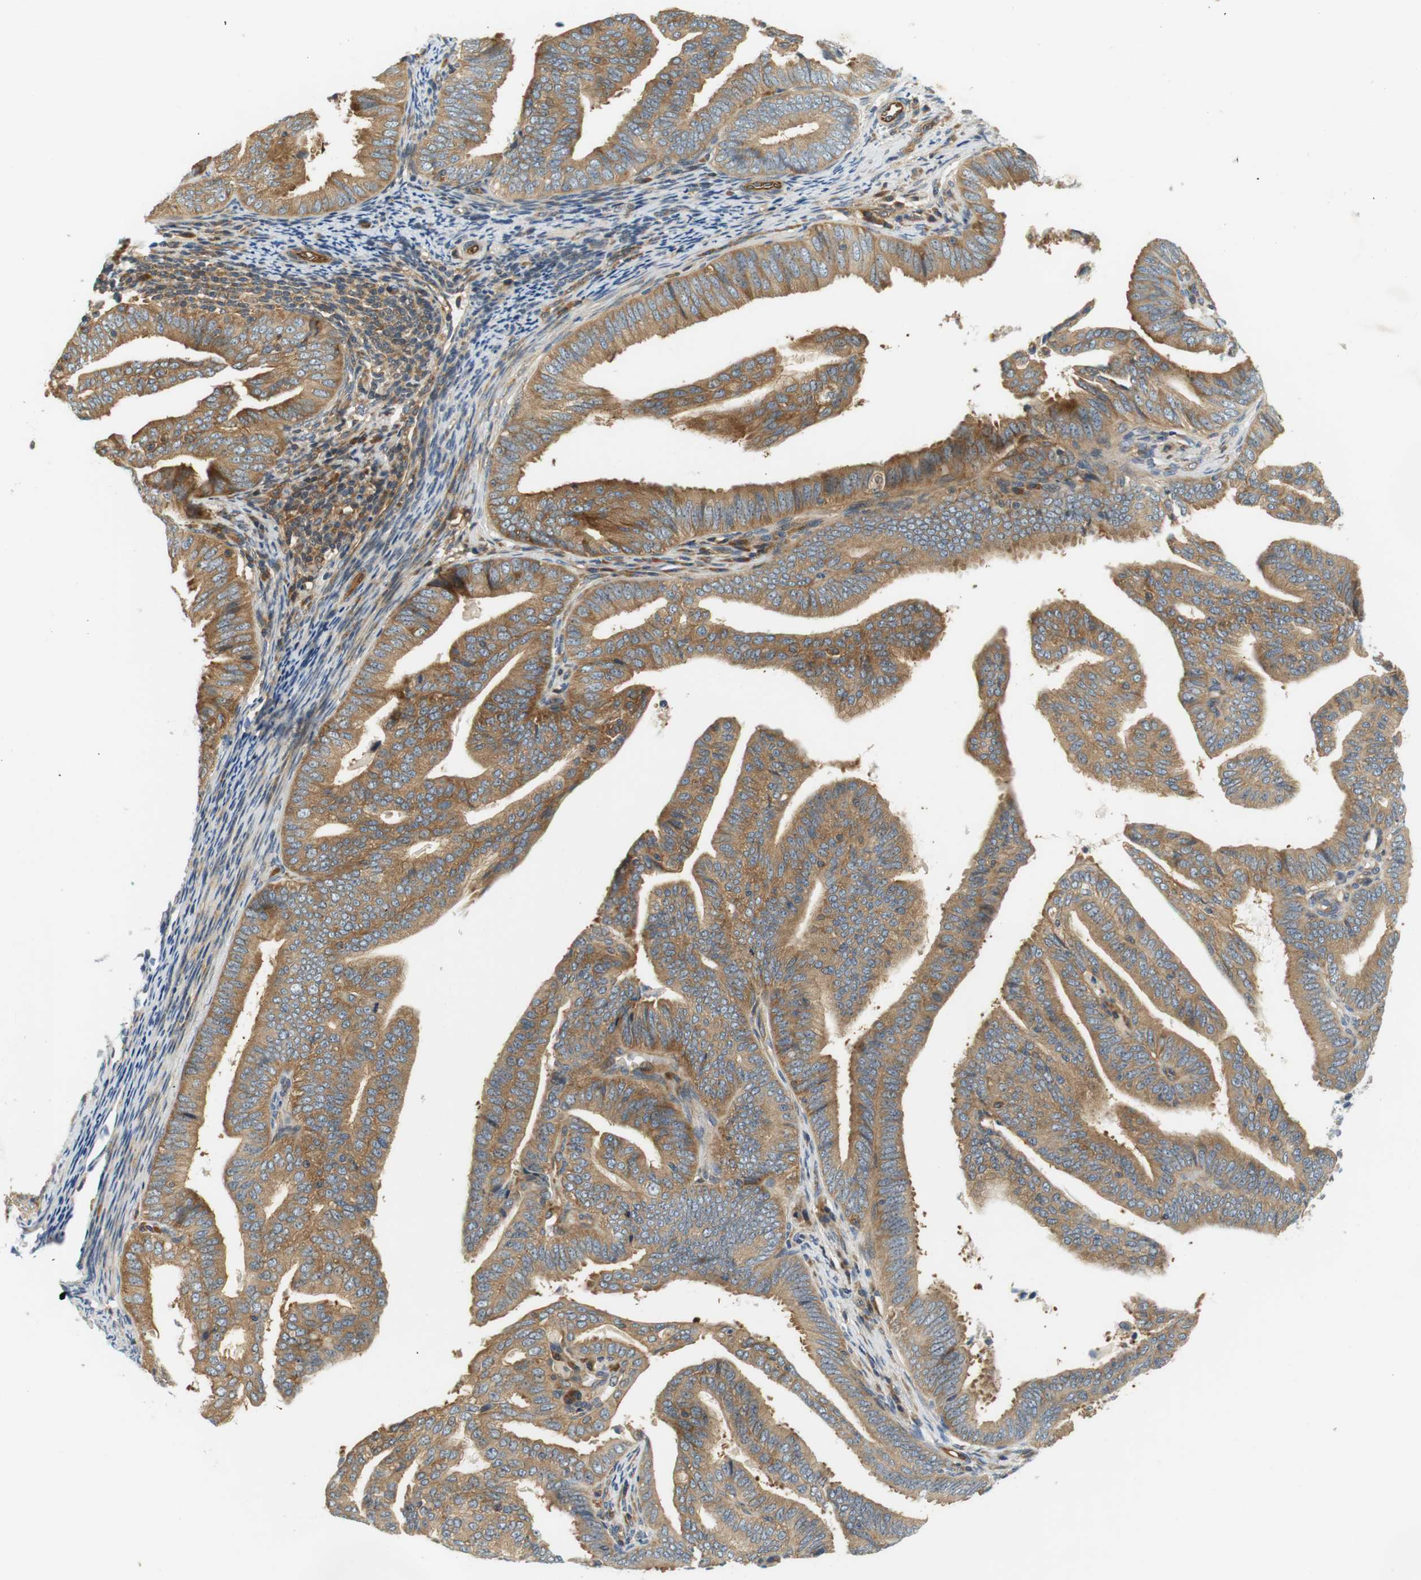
{"staining": {"intensity": "moderate", "quantity": ">75%", "location": "cytoplasmic/membranous"}, "tissue": "endometrial cancer", "cell_type": "Tumor cells", "image_type": "cancer", "snomed": [{"axis": "morphology", "description": "Adenocarcinoma, NOS"}, {"axis": "topography", "description": "Endometrium"}], "caption": "DAB immunohistochemical staining of human adenocarcinoma (endometrial) reveals moderate cytoplasmic/membranous protein staining in about >75% of tumor cells.", "gene": "SH3GLB1", "patient": {"sex": "female", "age": 58}}